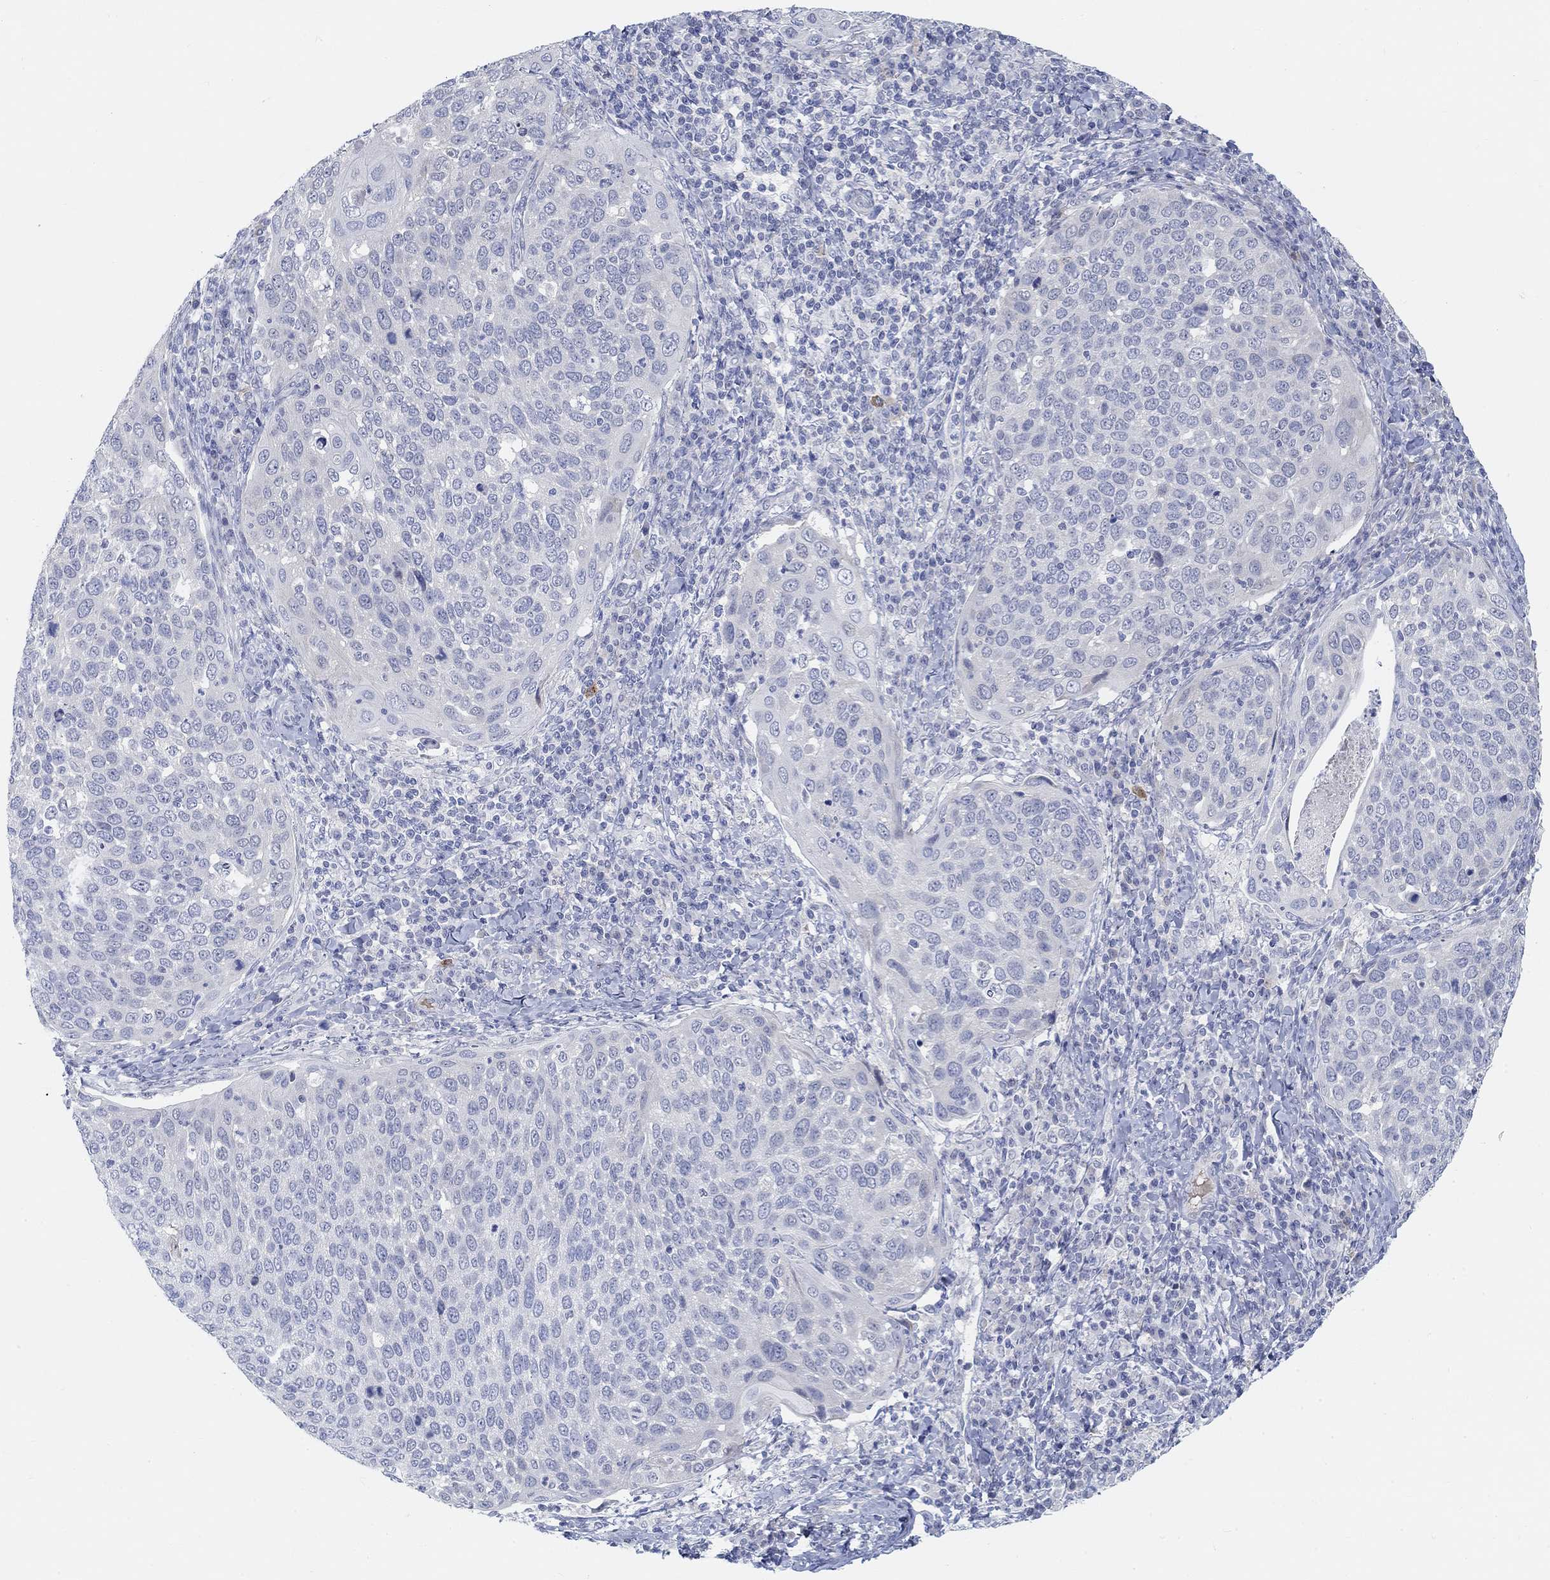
{"staining": {"intensity": "negative", "quantity": "none", "location": "none"}, "tissue": "cervical cancer", "cell_type": "Tumor cells", "image_type": "cancer", "snomed": [{"axis": "morphology", "description": "Squamous cell carcinoma, NOS"}, {"axis": "topography", "description": "Cervix"}], "caption": "Protein analysis of cervical cancer (squamous cell carcinoma) shows no significant expression in tumor cells. (Brightfield microscopy of DAB (3,3'-diaminobenzidine) immunohistochemistry (IHC) at high magnification).", "gene": "SNTG2", "patient": {"sex": "female", "age": 54}}